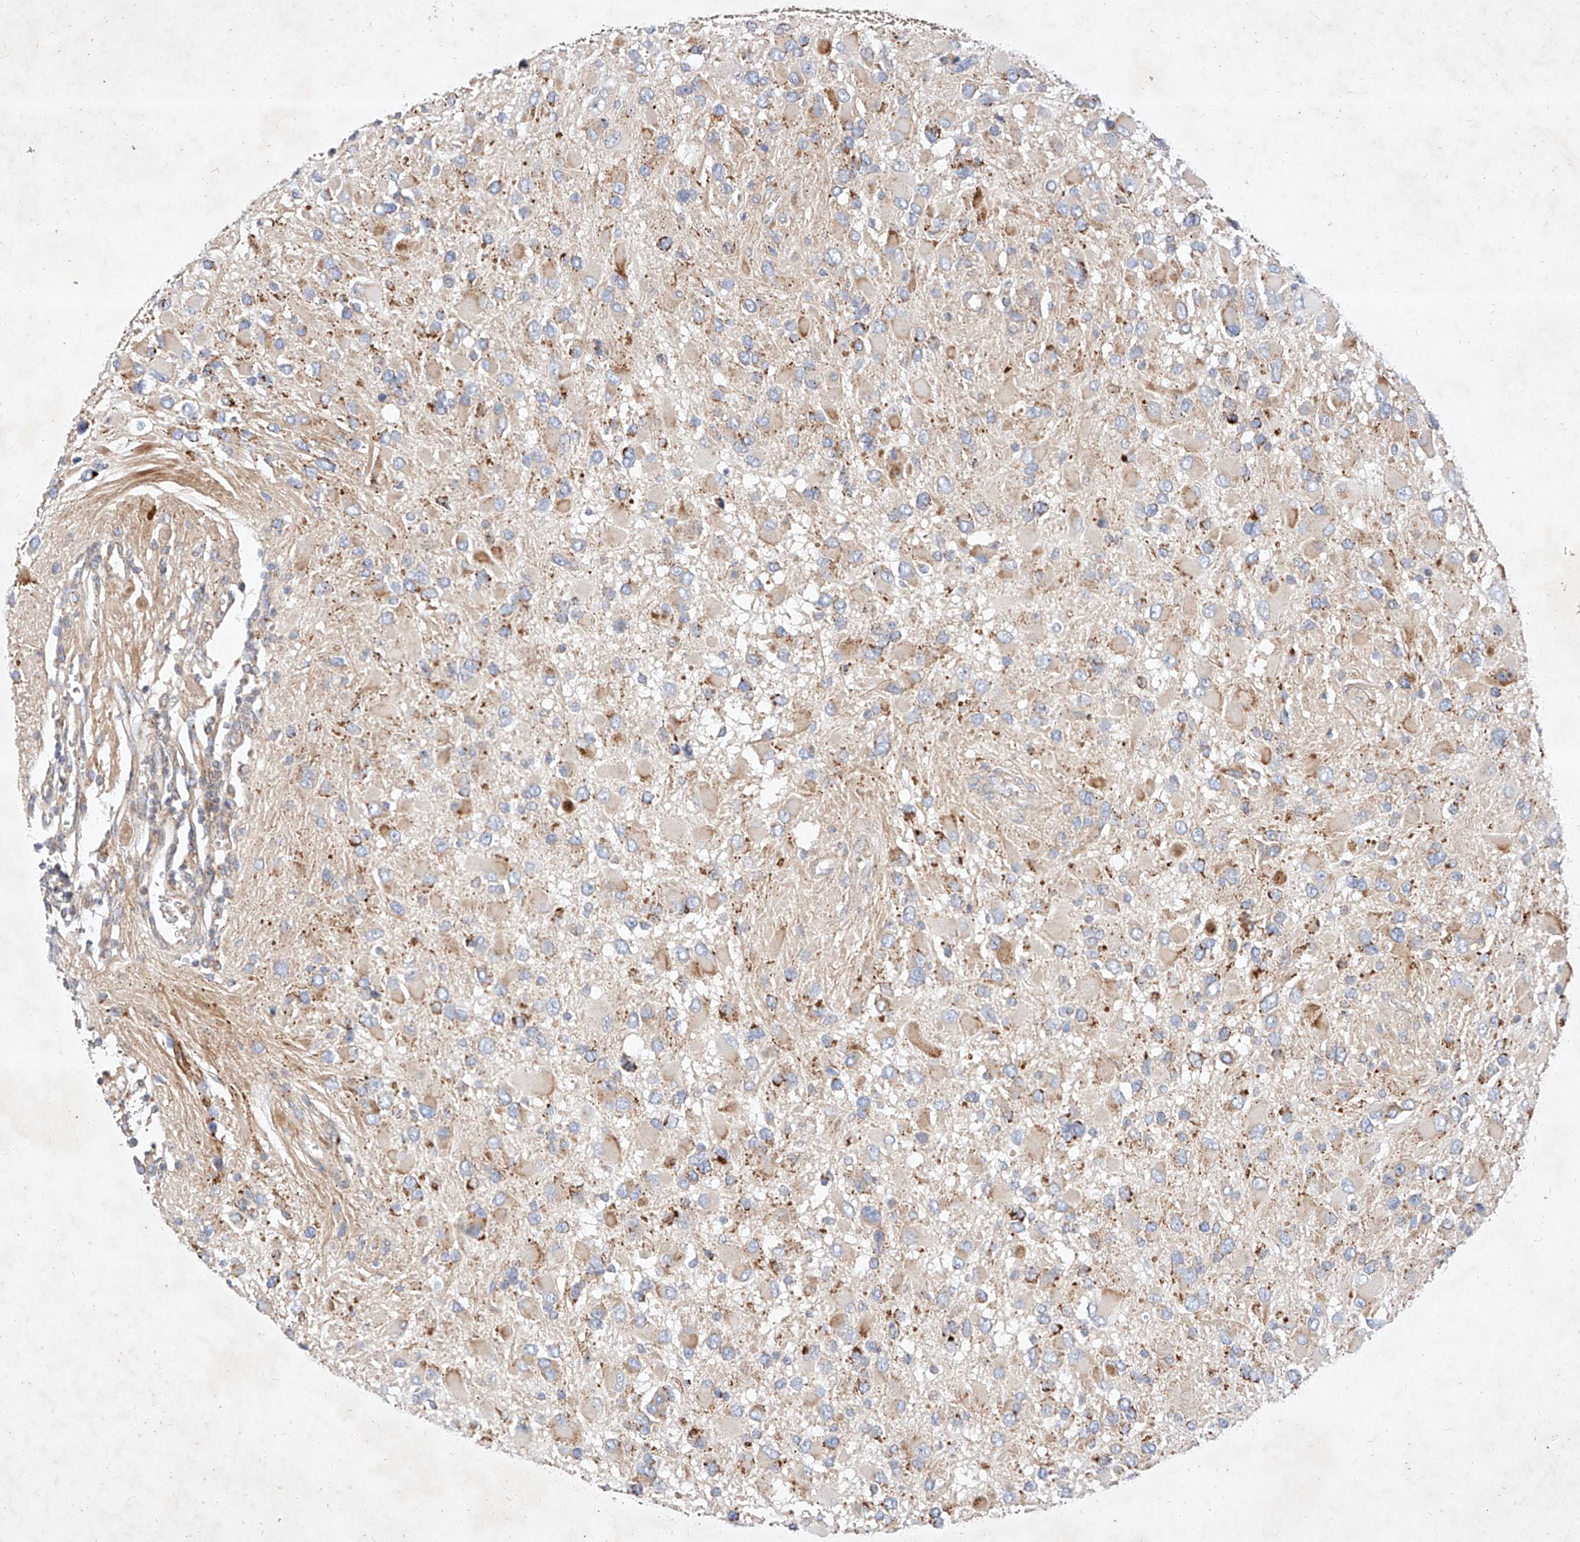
{"staining": {"intensity": "moderate", "quantity": "<25%", "location": "cytoplasmic/membranous"}, "tissue": "glioma", "cell_type": "Tumor cells", "image_type": "cancer", "snomed": [{"axis": "morphology", "description": "Glioma, malignant, High grade"}, {"axis": "topography", "description": "Brain"}], "caption": "High-grade glioma (malignant) tissue exhibits moderate cytoplasmic/membranous expression in about <25% of tumor cells The staining was performed using DAB to visualize the protein expression in brown, while the nuclei were stained in blue with hematoxylin (Magnification: 20x).", "gene": "OSGEPL1", "patient": {"sex": "male", "age": 53}}